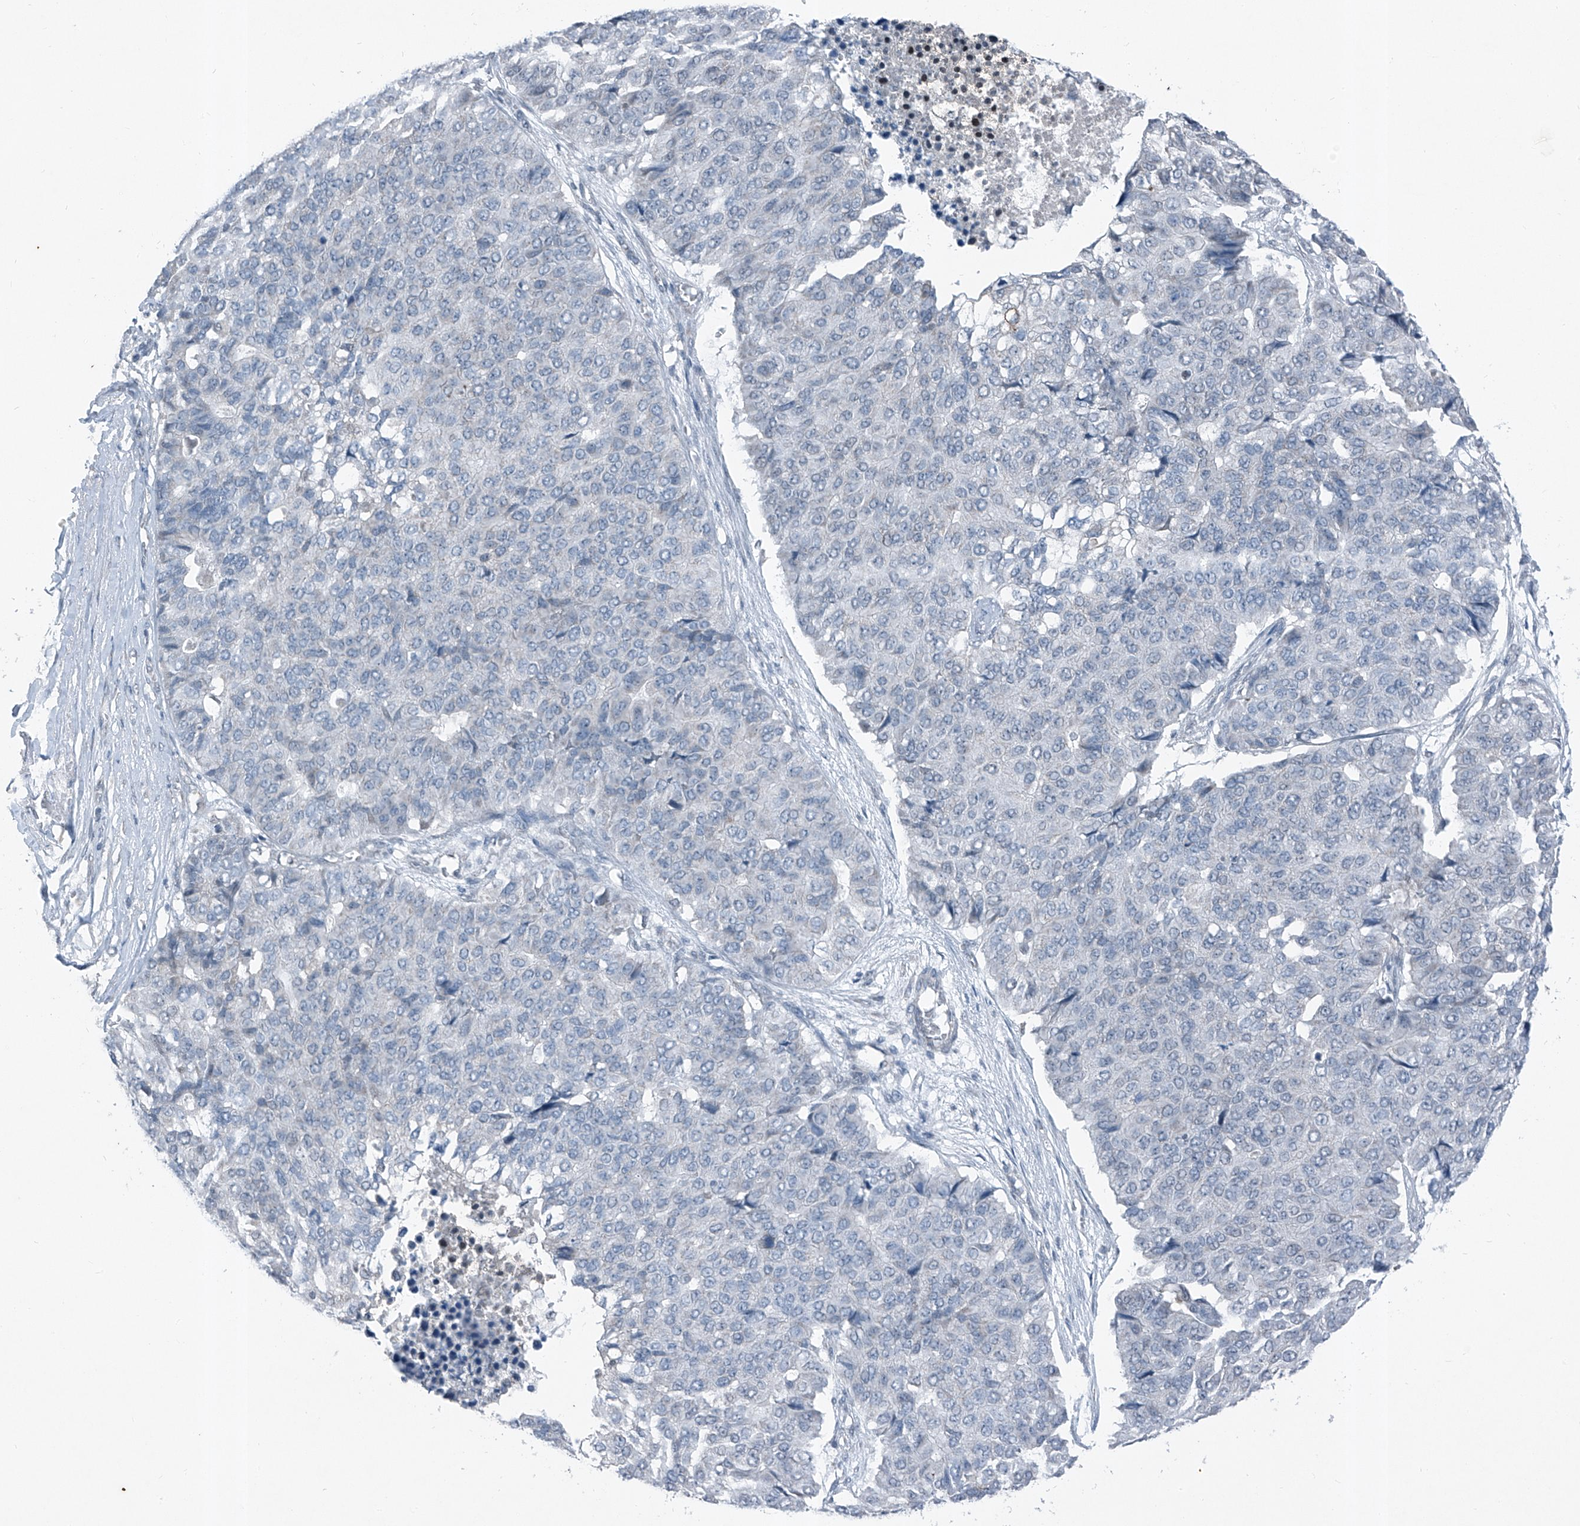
{"staining": {"intensity": "negative", "quantity": "none", "location": "none"}, "tissue": "pancreatic cancer", "cell_type": "Tumor cells", "image_type": "cancer", "snomed": [{"axis": "morphology", "description": "Adenocarcinoma, NOS"}, {"axis": "topography", "description": "Pancreas"}], "caption": "IHC of human adenocarcinoma (pancreatic) shows no positivity in tumor cells.", "gene": "DYRK1B", "patient": {"sex": "male", "age": 50}}